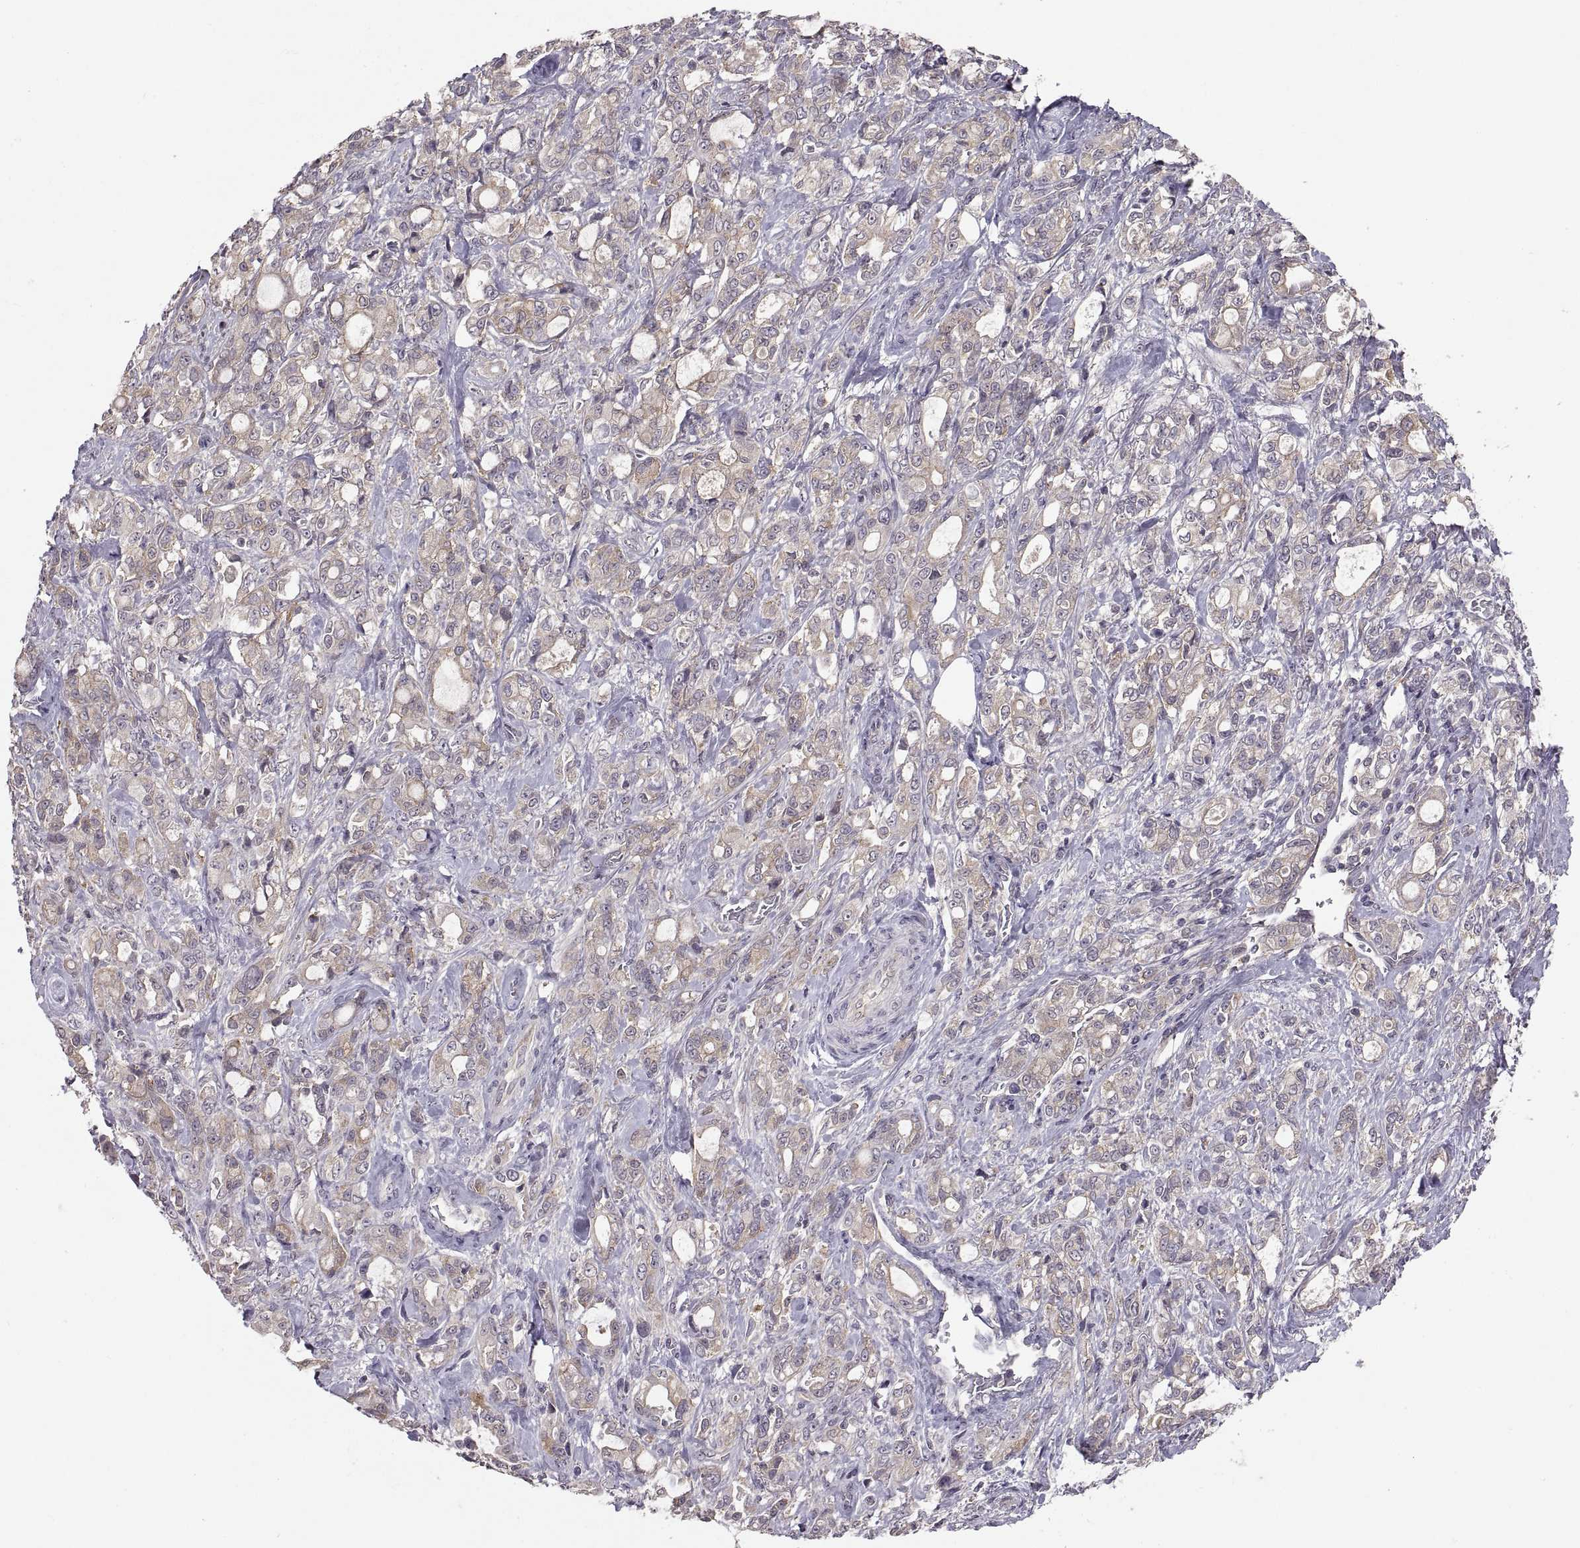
{"staining": {"intensity": "weak", "quantity": "<25%", "location": "cytoplasmic/membranous"}, "tissue": "stomach cancer", "cell_type": "Tumor cells", "image_type": "cancer", "snomed": [{"axis": "morphology", "description": "Adenocarcinoma, NOS"}, {"axis": "topography", "description": "Stomach"}], "caption": "The histopathology image exhibits no significant positivity in tumor cells of adenocarcinoma (stomach).", "gene": "NMNAT2", "patient": {"sex": "male", "age": 63}}